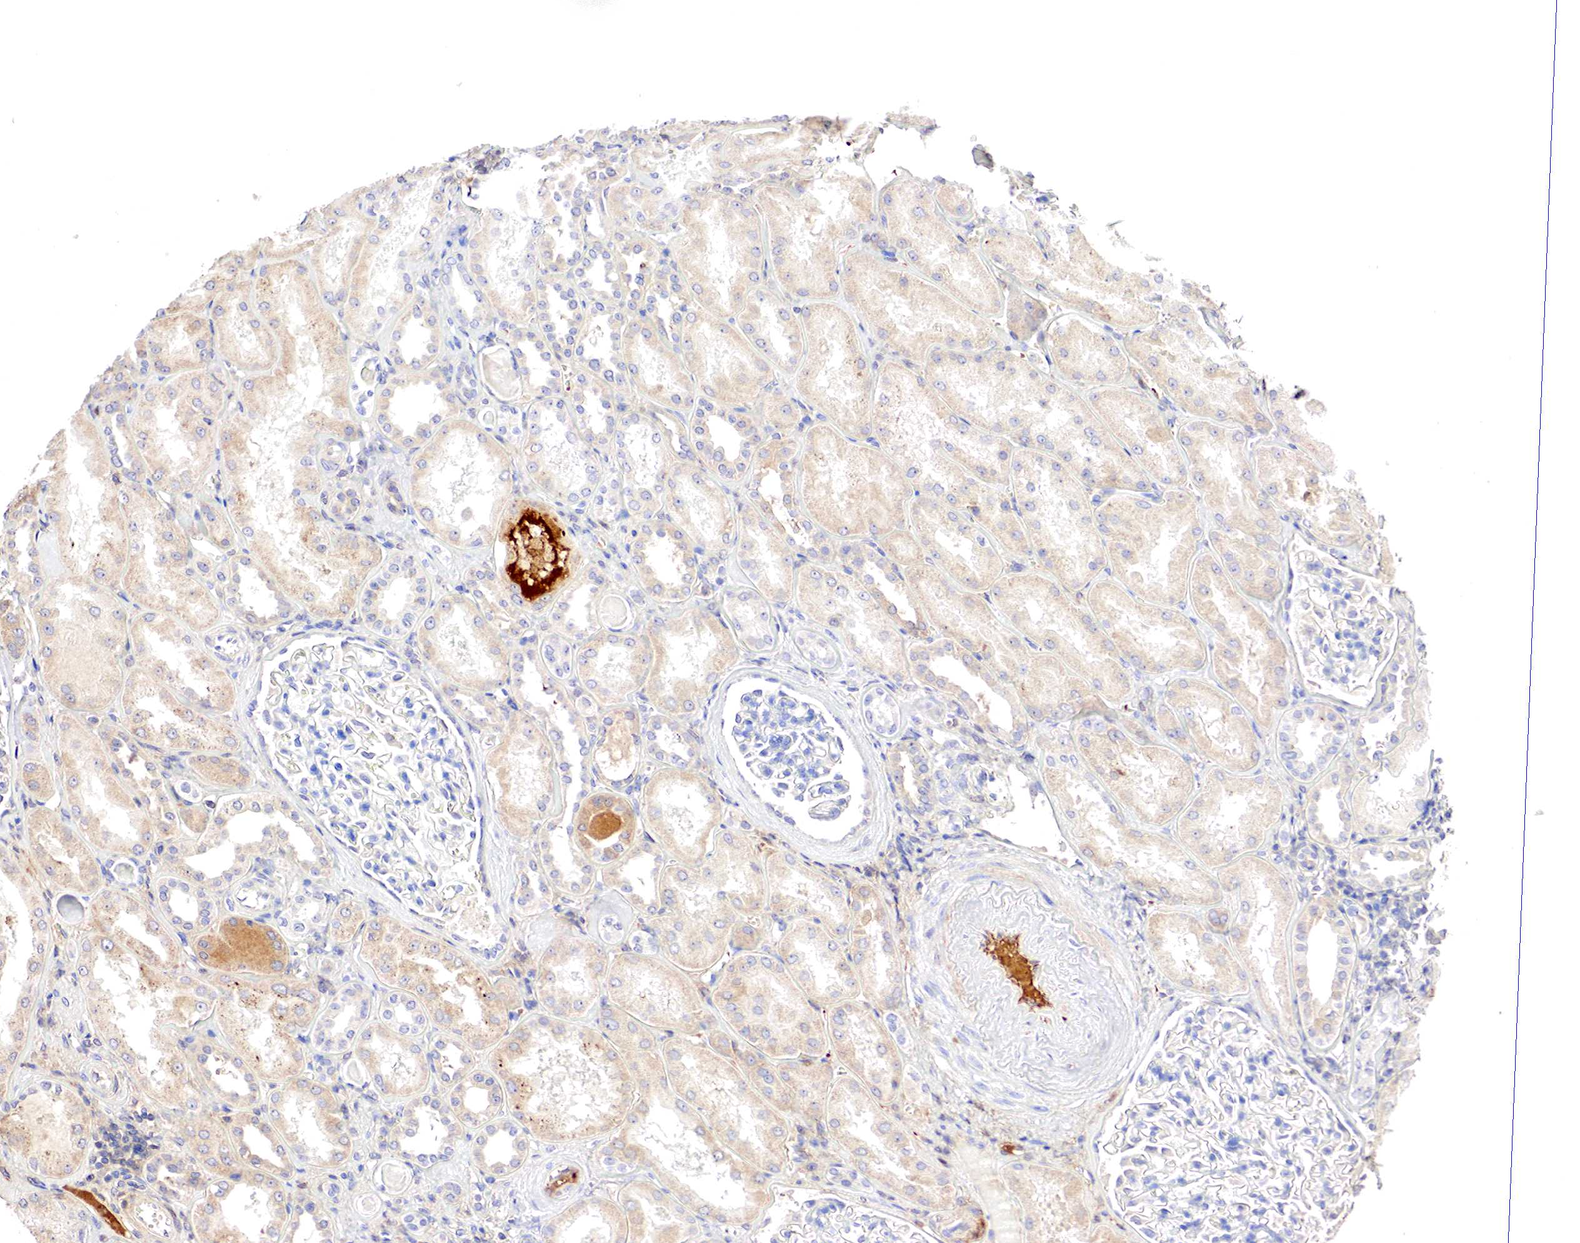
{"staining": {"intensity": "negative", "quantity": "none", "location": "none"}, "tissue": "kidney", "cell_type": "Cells in glomeruli", "image_type": "normal", "snomed": [{"axis": "morphology", "description": "Normal tissue, NOS"}, {"axis": "topography", "description": "Kidney"}], "caption": "This is a photomicrograph of immunohistochemistry (IHC) staining of normal kidney, which shows no expression in cells in glomeruli.", "gene": "GATA1", "patient": {"sex": "male", "age": 61}}